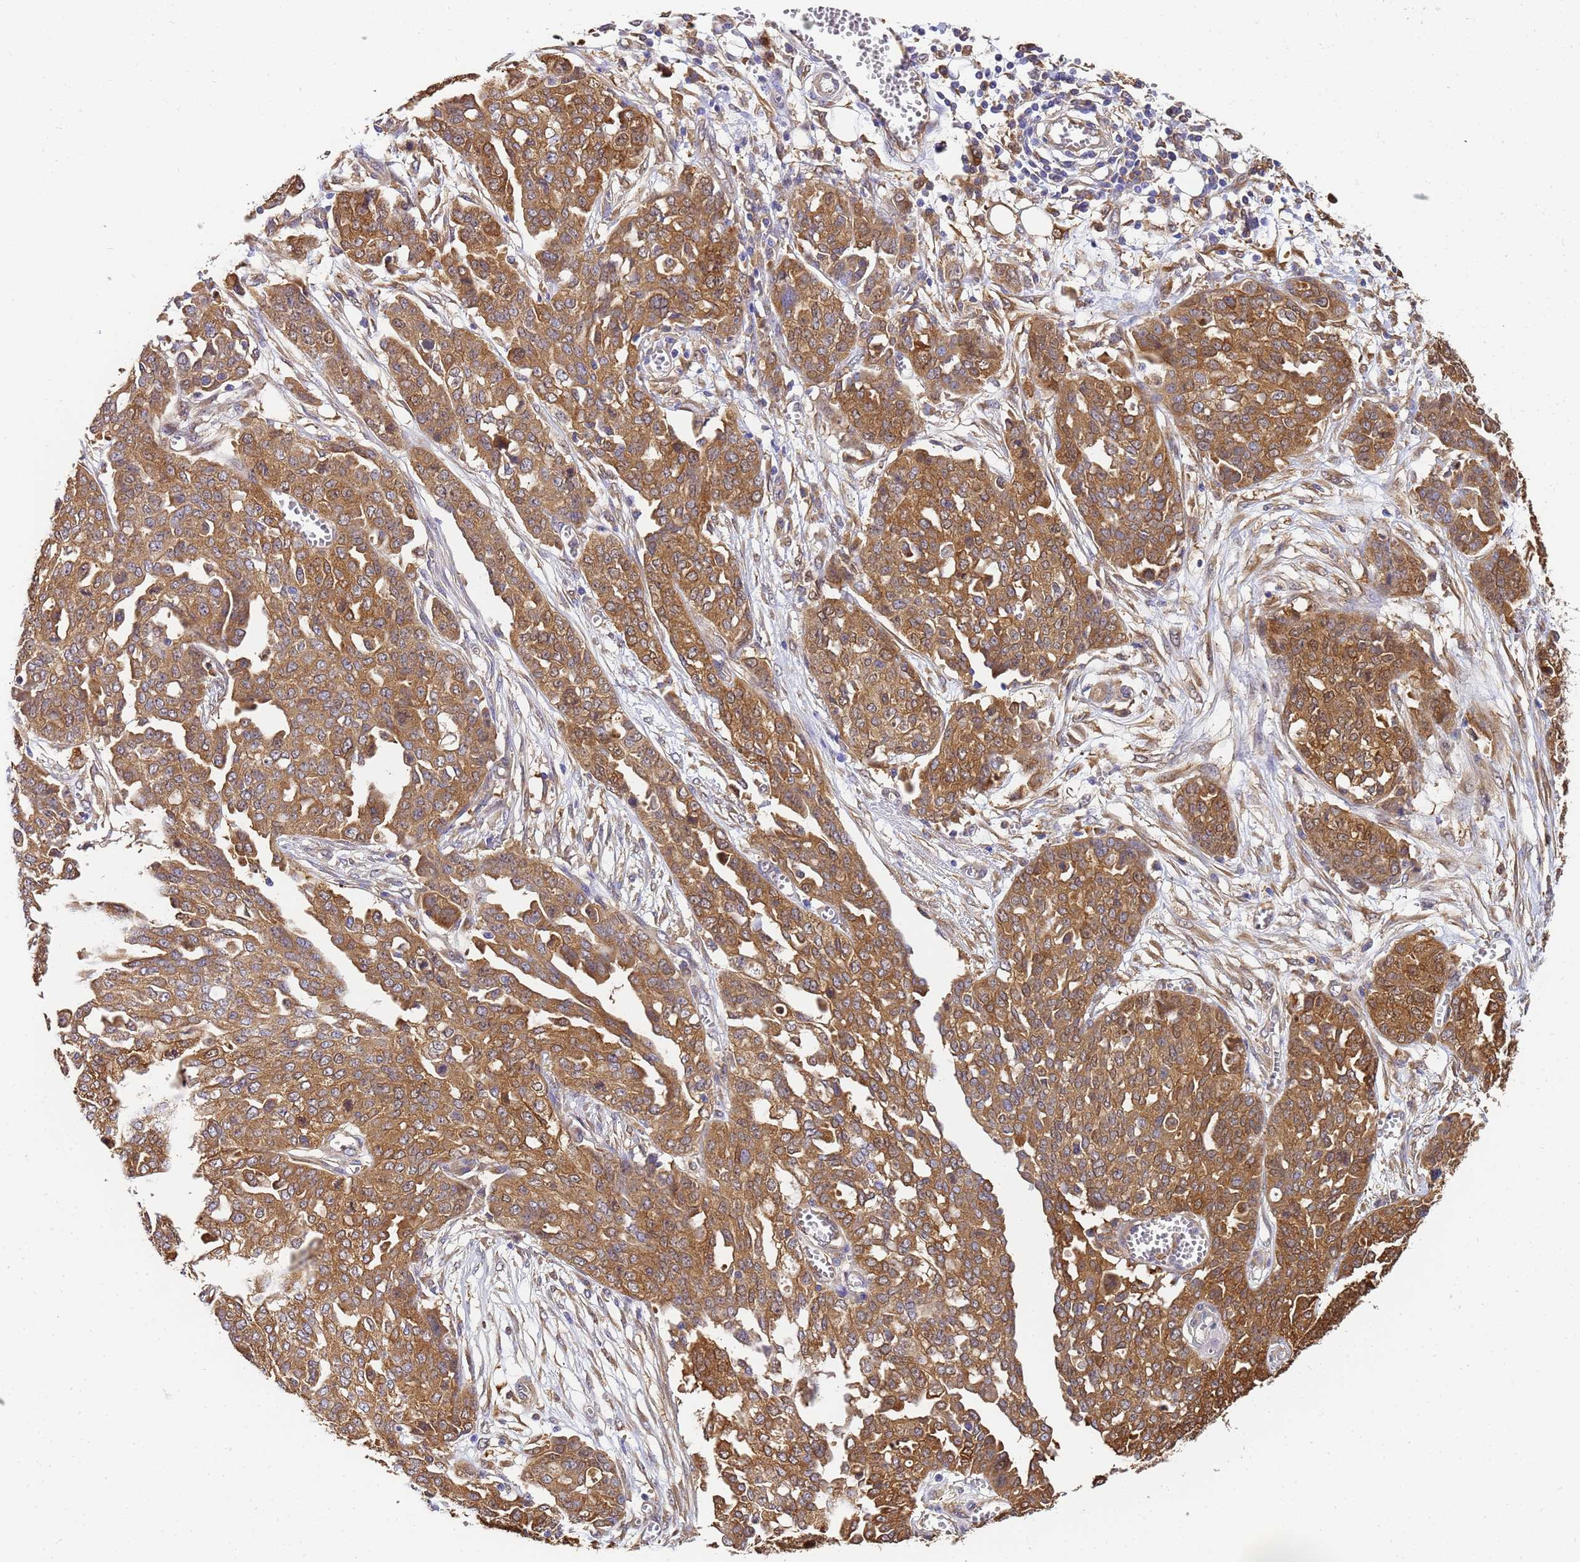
{"staining": {"intensity": "moderate", "quantity": ">75%", "location": "cytoplasmic/membranous,nuclear"}, "tissue": "ovarian cancer", "cell_type": "Tumor cells", "image_type": "cancer", "snomed": [{"axis": "morphology", "description": "Cystadenocarcinoma, serous, NOS"}, {"axis": "topography", "description": "Soft tissue"}, {"axis": "topography", "description": "Ovary"}], "caption": "The image exhibits staining of ovarian cancer (serous cystadenocarcinoma), revealing moderate cytoplasmic/membranous and nuclear protein staining (brown color) within tumor cells.", "gene": "NME1-NME2", "patient": {"sex": "female", "age": 57}}